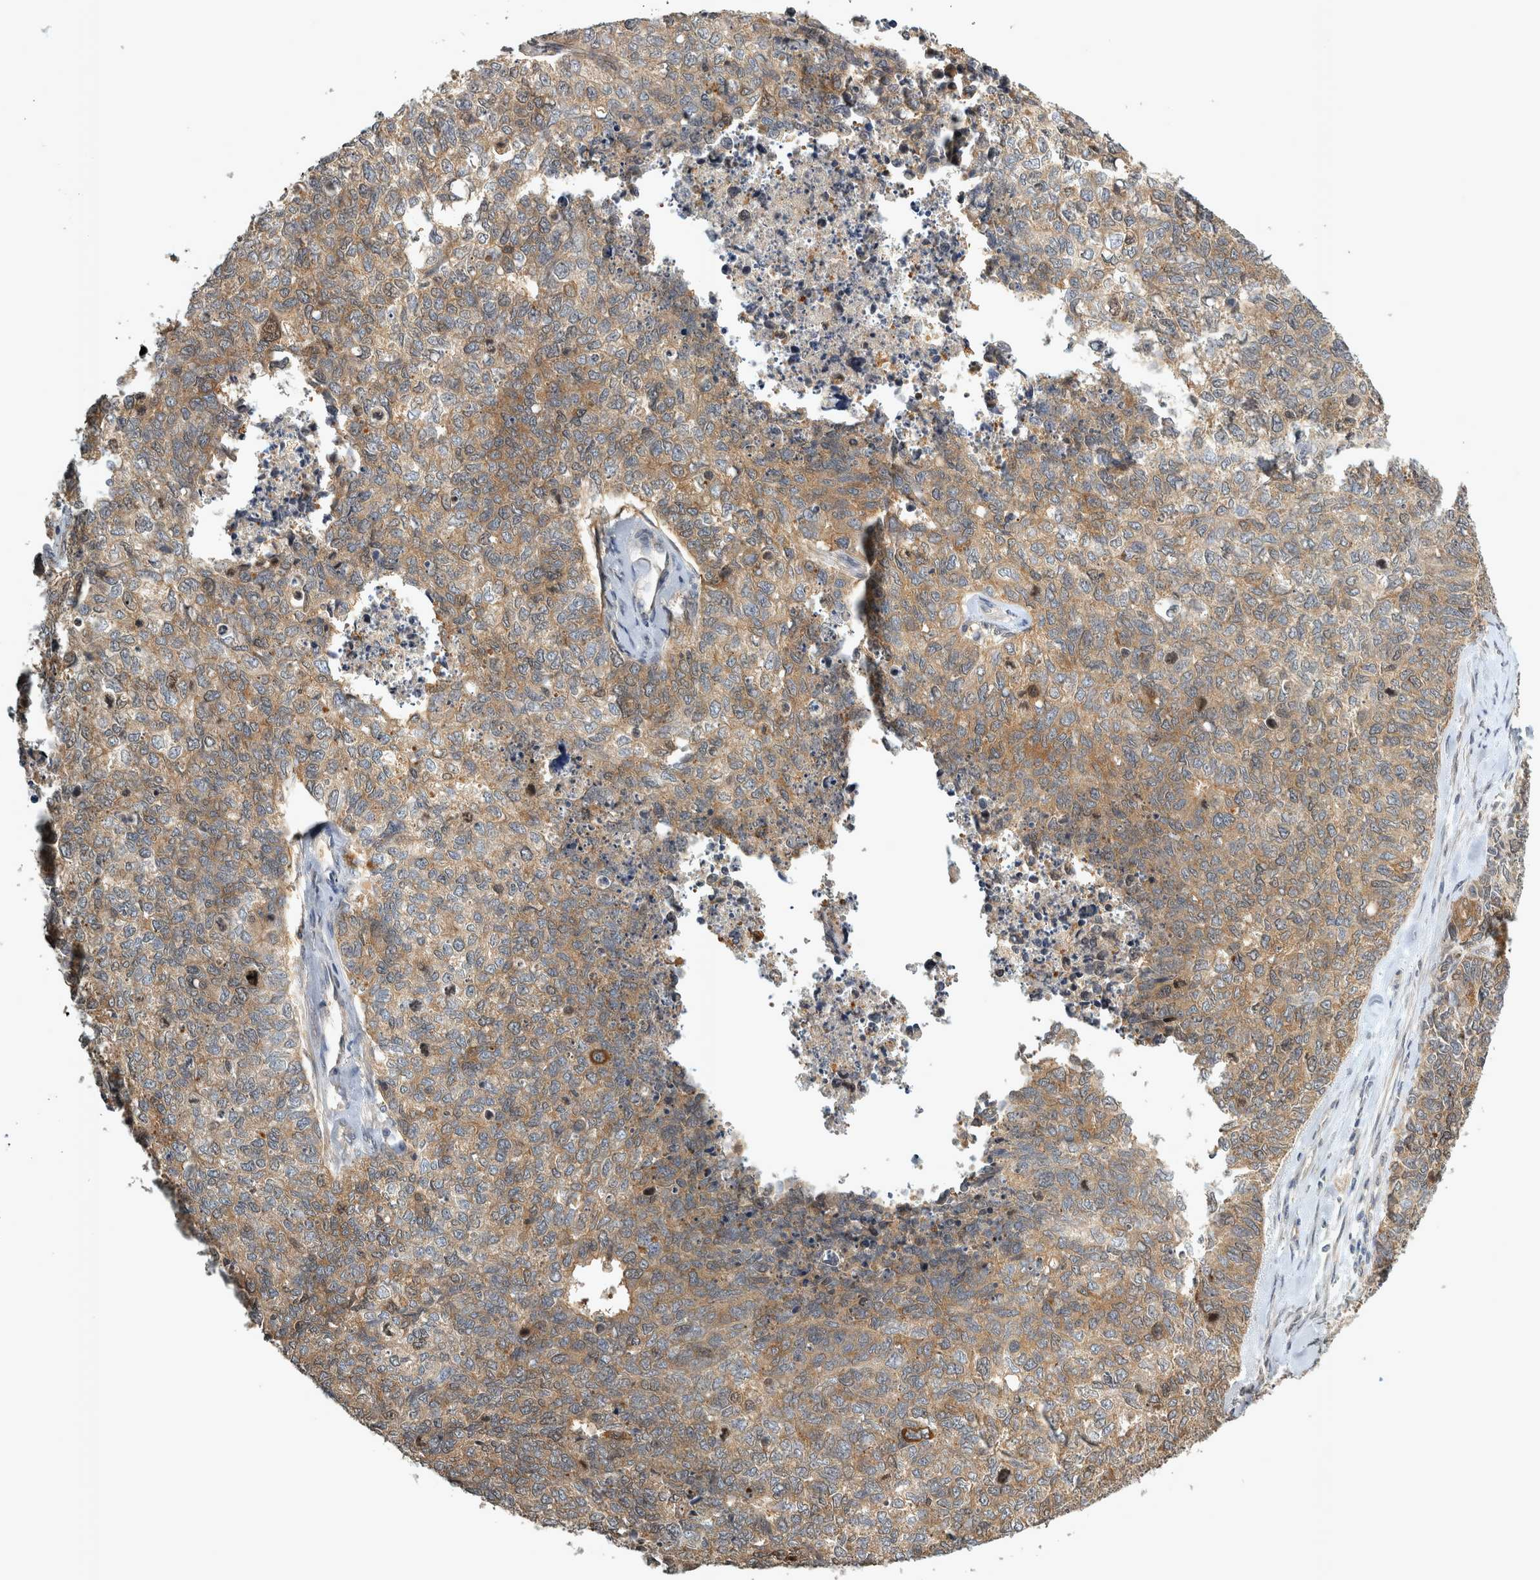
{"staining": {"intensity": "weak", "quantity": ">75%", "location": "cytoplasmic/membranous"}, "tissue": "cervical cancer", "cell_type": "Tumor cells", "image_type": "cancer", "snomed": [{"axis": "morphology", "description": "Squamous cell carcinoma, NOS"}, {"axis": "topography", "description": "Cervix"}], "caption": "About >75% of tumor cells in cervical squamous cell carcinoma show weak cytoplasmic/membranous protein positivity as visualized by brown immunohistochemical staining.", "gene": "TRMT61B", "patient": {"sex": "female", "age": 63}}